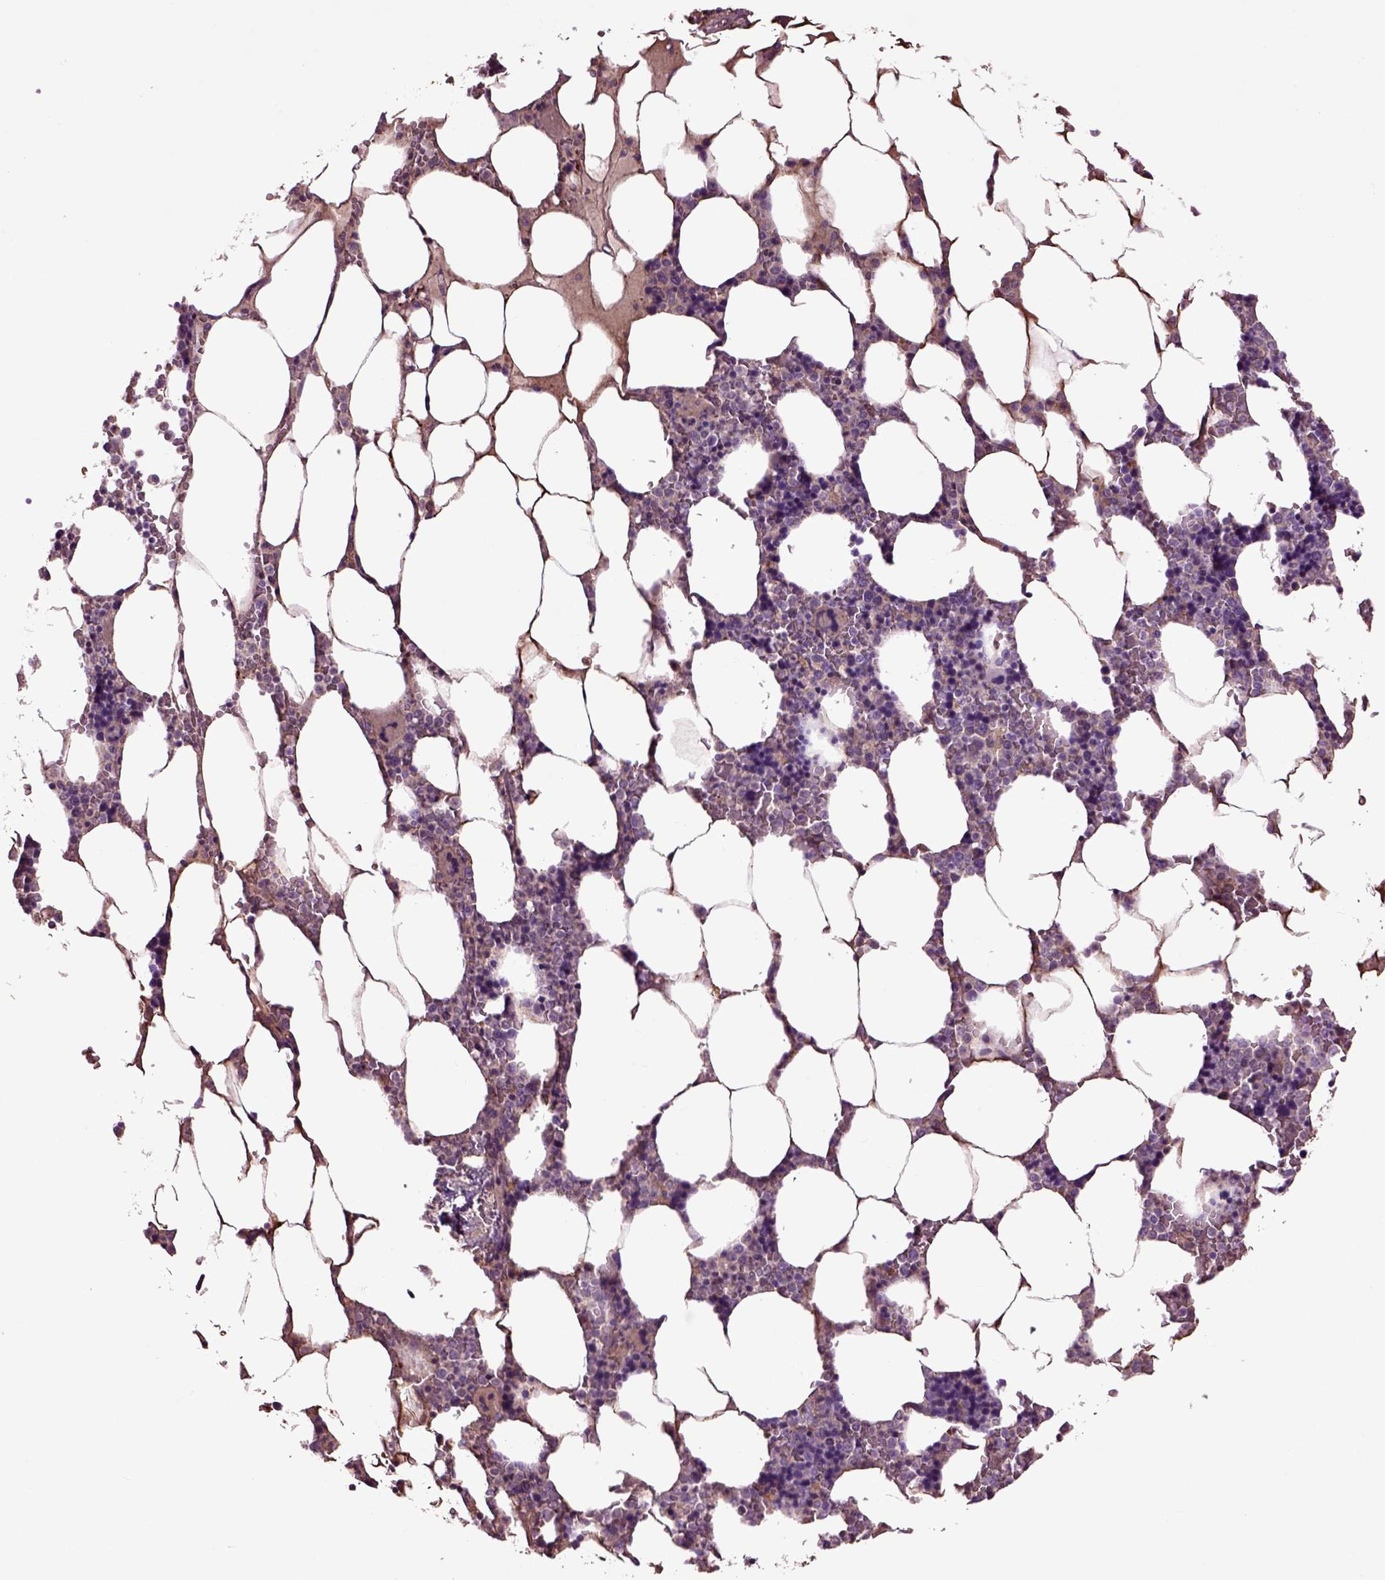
{"staining": {"intensity": "negative", "quantity": "none", "location": "none"}, "tissue": "bone marrow", "cell_type": "Hematopoietic cells", "image_type": "normal", "snomed": [{"axis": "morphology", "description": "Normal tissue, NOS"}, {"axis": "topography", "description": "Bone marrow"}], "caption": "DAB (3,3'-diaminobenzidine) immunohistochemical staining of normal human bone marrow reveals no significant expression in hematopoietic cells. The staining was performed using DAB (3,3'-diaminobenzidine) to visualize the protein expression in brown, while the nuclei were stained in blue with hematoxylin (Magnification: 20x).", "gene": "SPON1", "patient": {"sex": "male", "age": 63}}